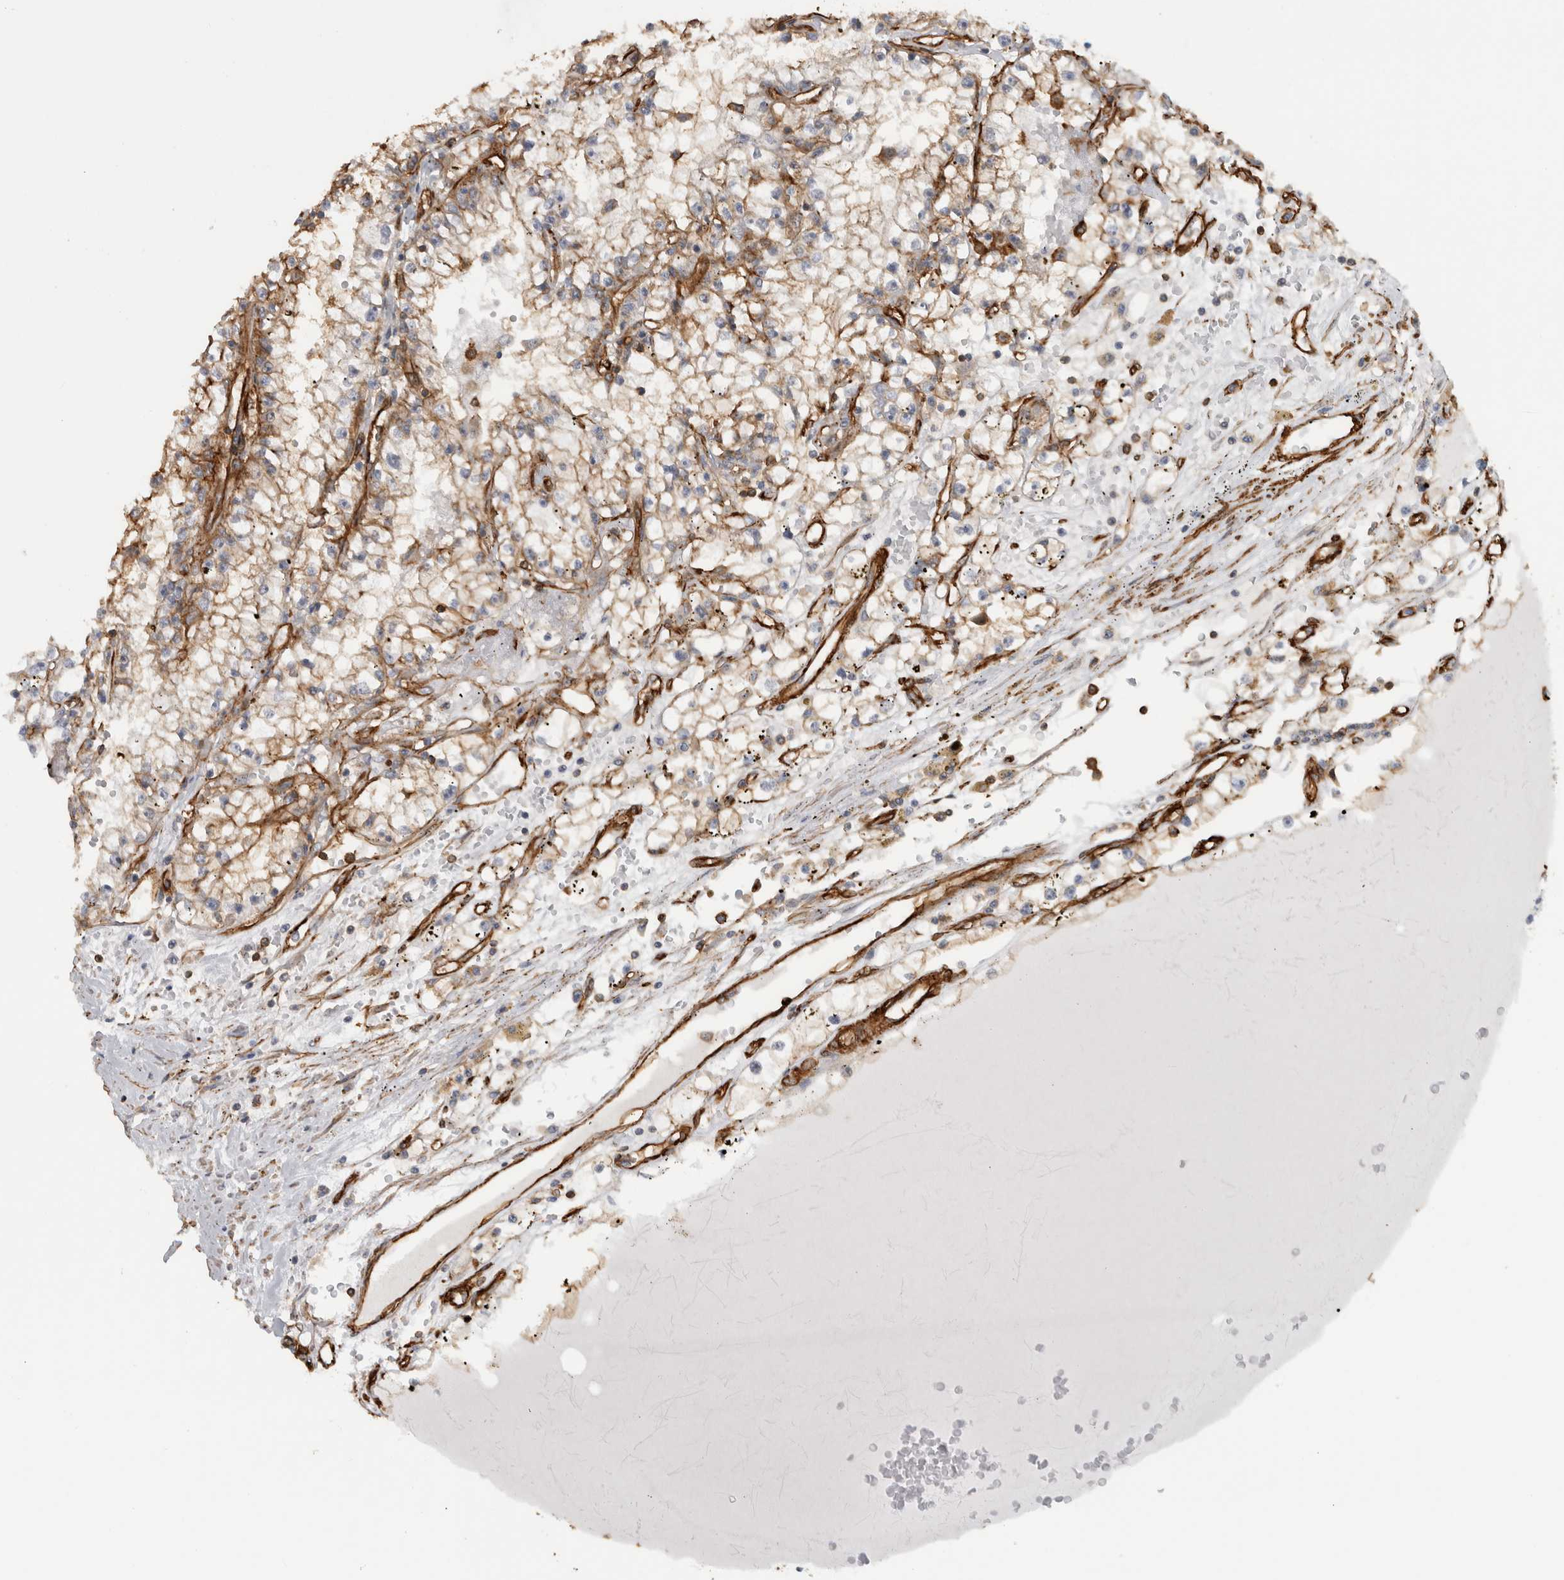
{"staining": {"intensity": "weak", "quantity": ">75%", "location": "cytoplasmic/membranous"}, "tissue": "renal cancer", "cell_type": "Tumor cells", "image_type": "cancer", "snomed": [{"axis": "morphology", "description": "Adenocarcinoma, NOS"}, {"axis": "topography", "description": "Kidney"}], "caption": "A photomicrograph of human renal cancer stained for a protein shows weak cytoplasmic/membranous brown staining in tumor cells. (DAB = brown stain, brightfield microscopy at high magnification).", "gene": "AHNAK", "patient": {"sex": "male", "age": 56}}